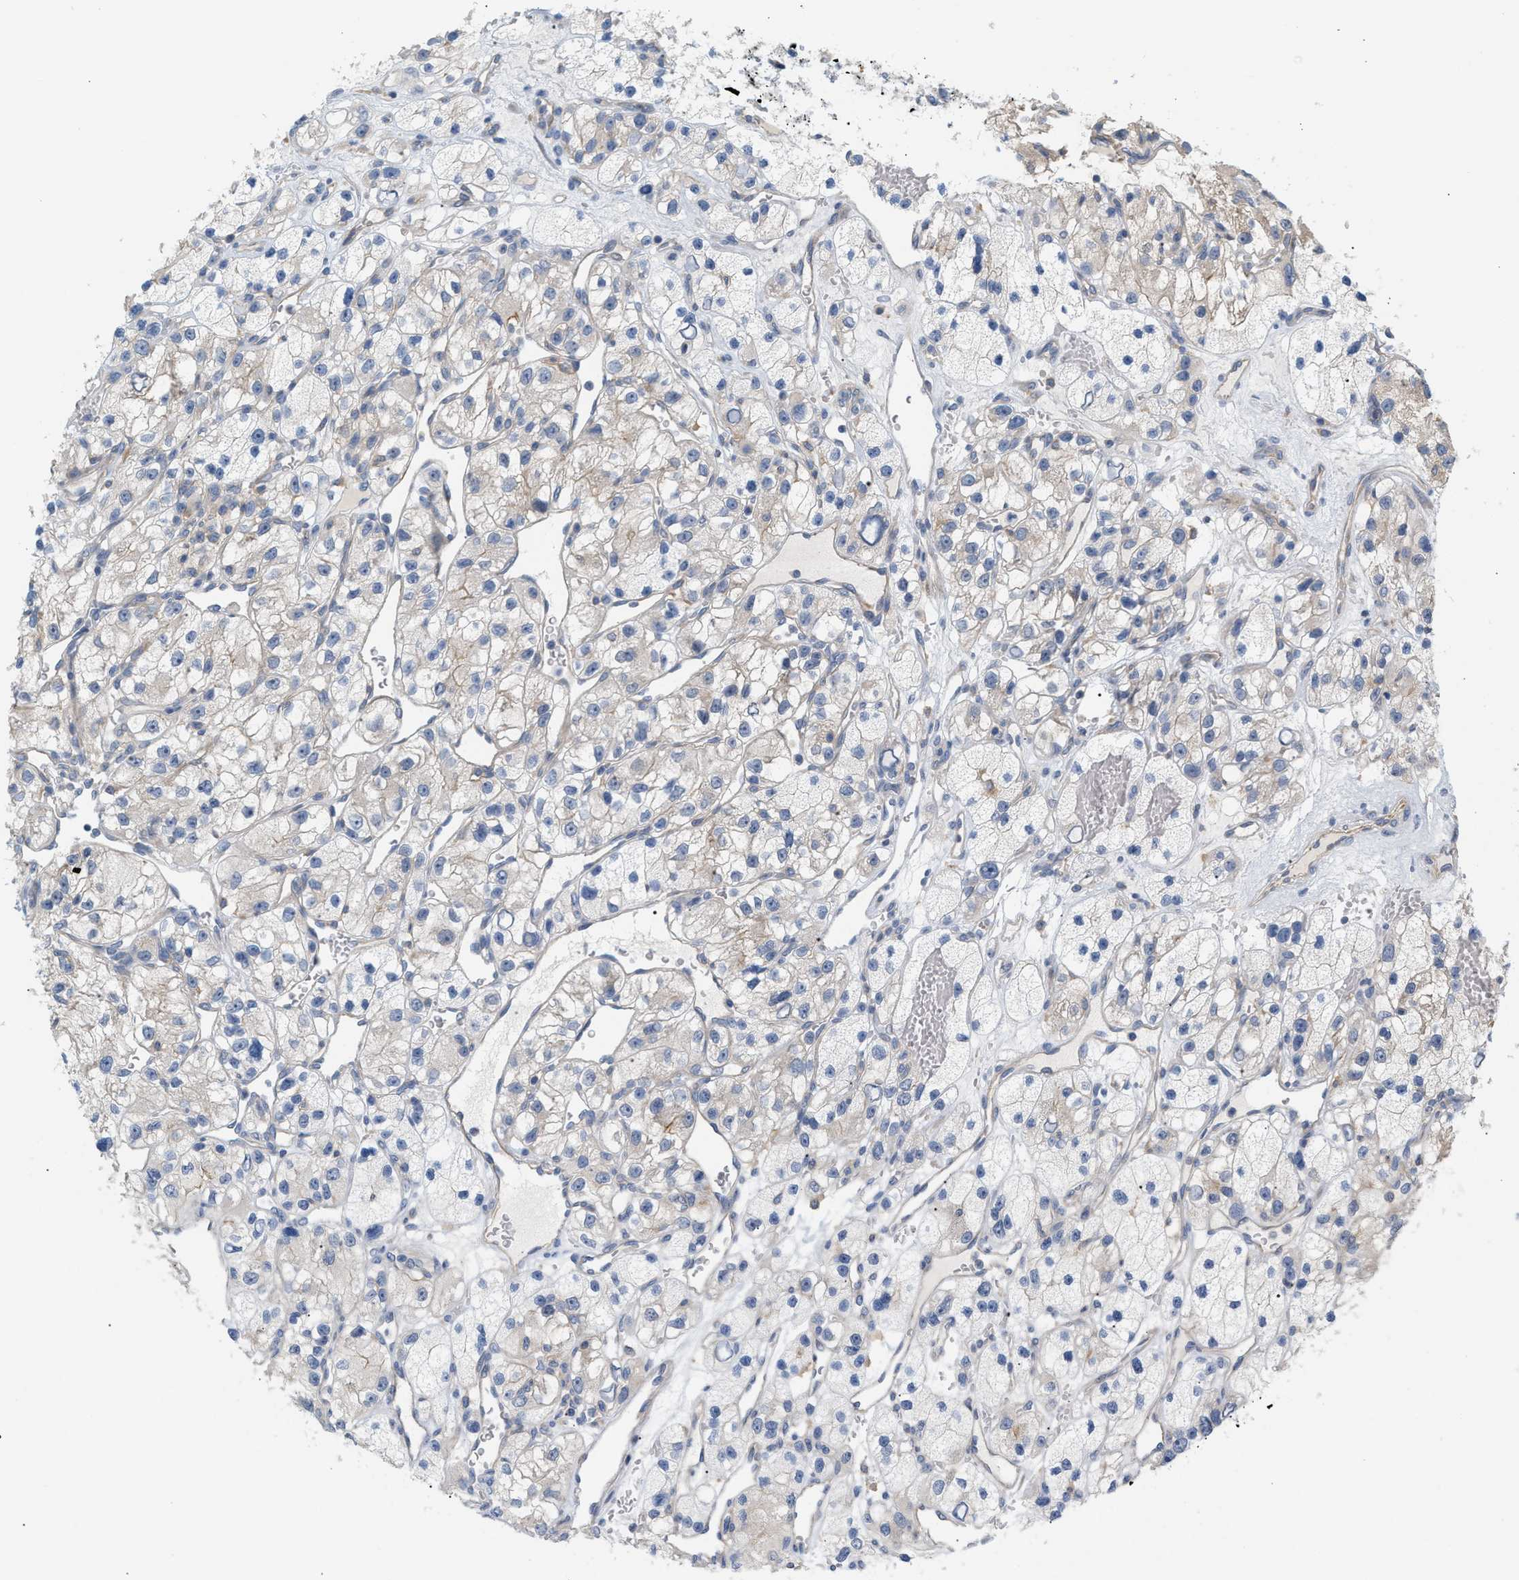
{"staining": {"intensity": "weak", "quantity": "<25%", "location": "cytoplasmic/membranous"}, "tissue": "renal cancer", "cell_type": "Tumor cells", "image_type": "cancer", "snomed": [{"axis": "morphology", "description": "Adenocarcinoma, NOS"}, {"axis": "topography", "description": "Kidney"}], "caption": "Renal adenocarcinoma stained for a protein using immunohistochemistry exhibits no expression tumor cells.", "gene": "LRCH1", "patient": {"sex": "female", "age": 57}}